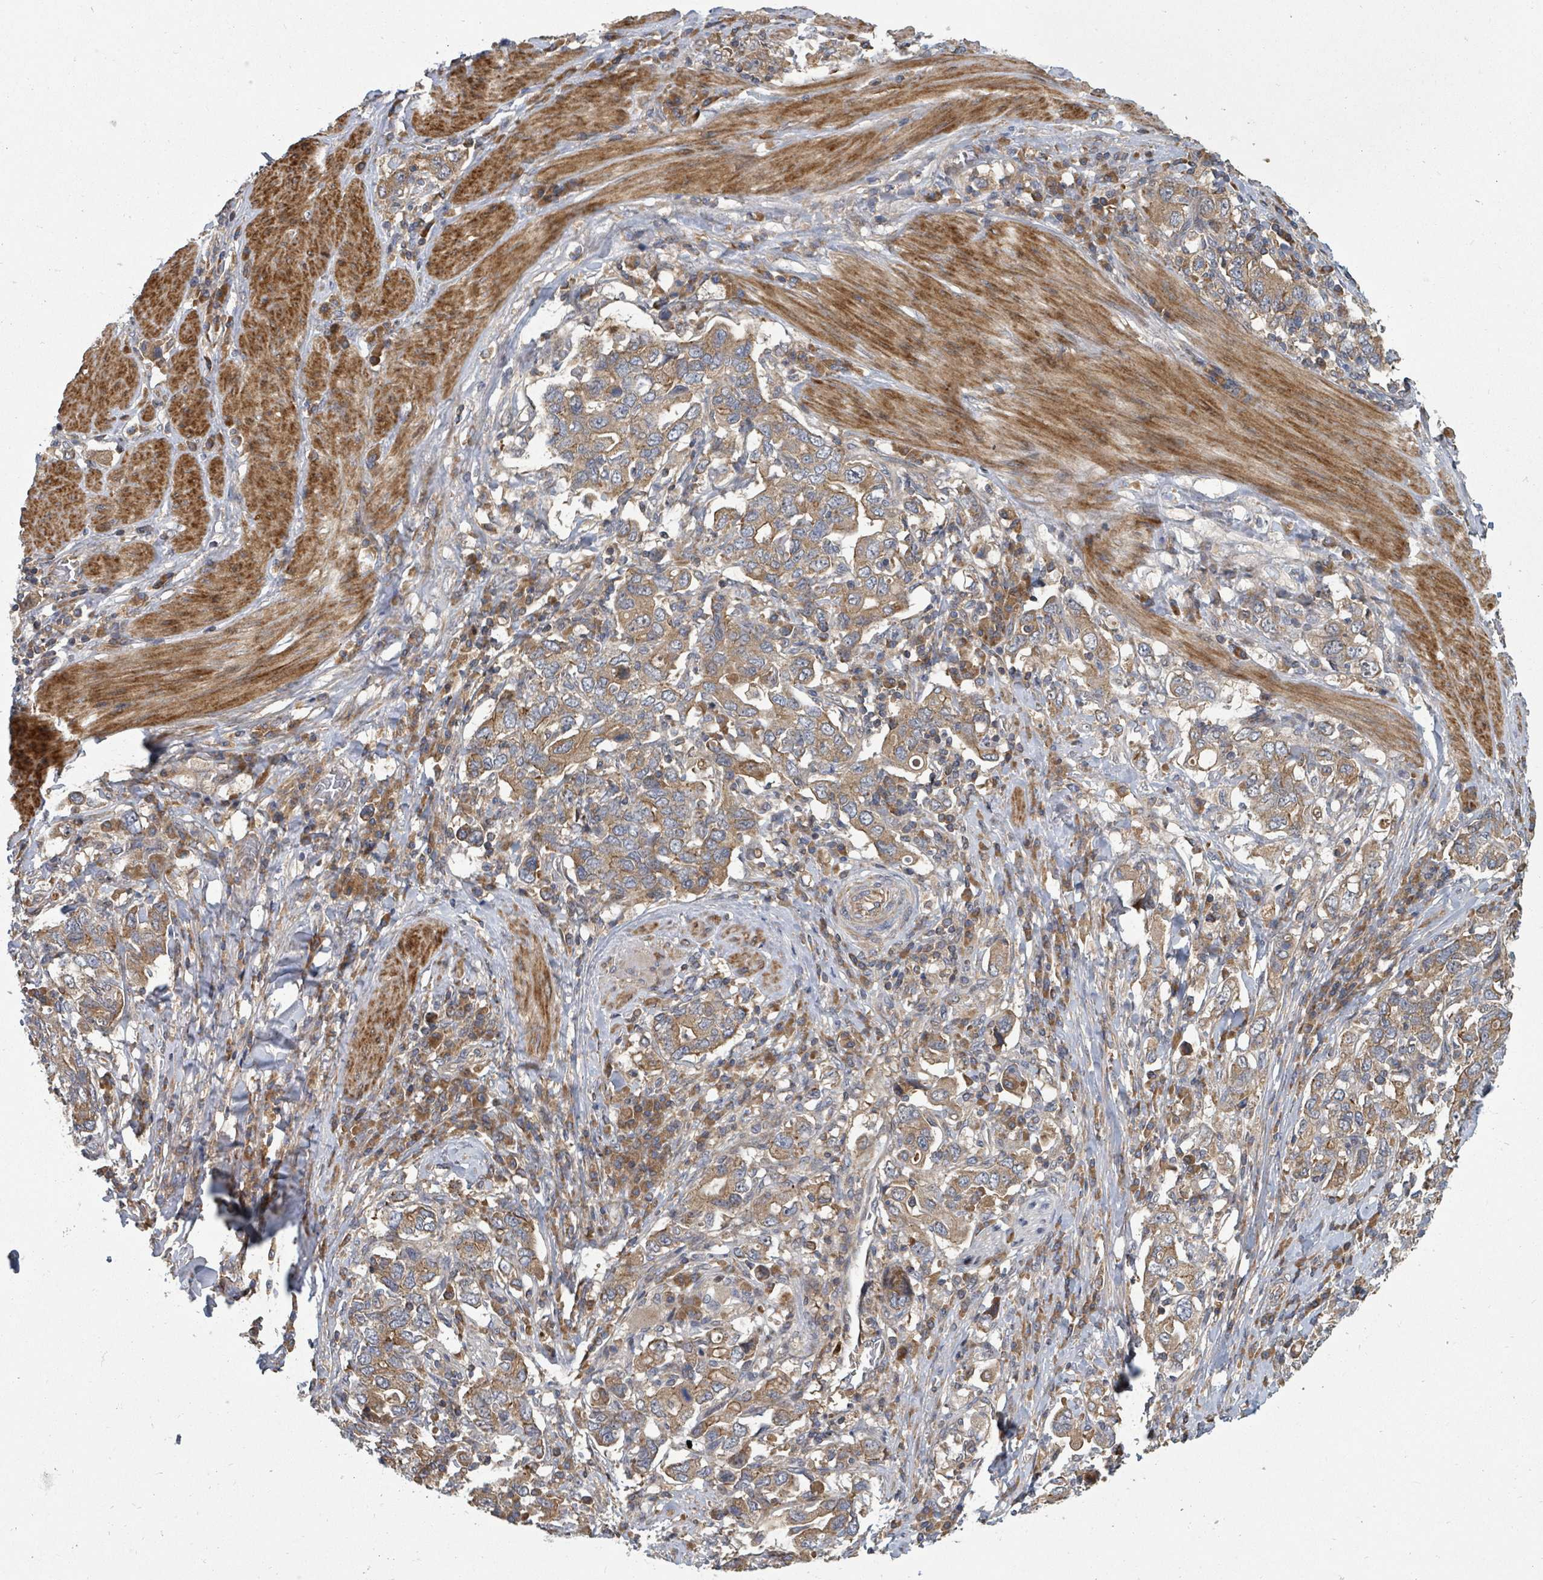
{"staining": {"intensity": "moderate", "quantity": ">75%", "location": "cytoplasmic/membranous"}, "tissue": "stomach cancer", "cell_type": "Tumor cells", "image_type": "cancer", "snomed": [{"axis": "morphology", "description": "Adenocarcinoma, NOS"}, {"axis": "topography", "description": "Stomach, upper"}, {"axis": "topography", "description": "Stomach"}], "caption": "Immunohistochemistry photomicrograph of neoplastic tissue: stomach cancer (adenocarcinoma) stained using IHC reveals medium levels of moderate protein expression localized specifically in the cytoplasmic/membranous of tumor cells, appearing as a cytoplasmic/membranous brown color.", "gene": "DPM1", "patient": {"sex": "male", "age": 62}}